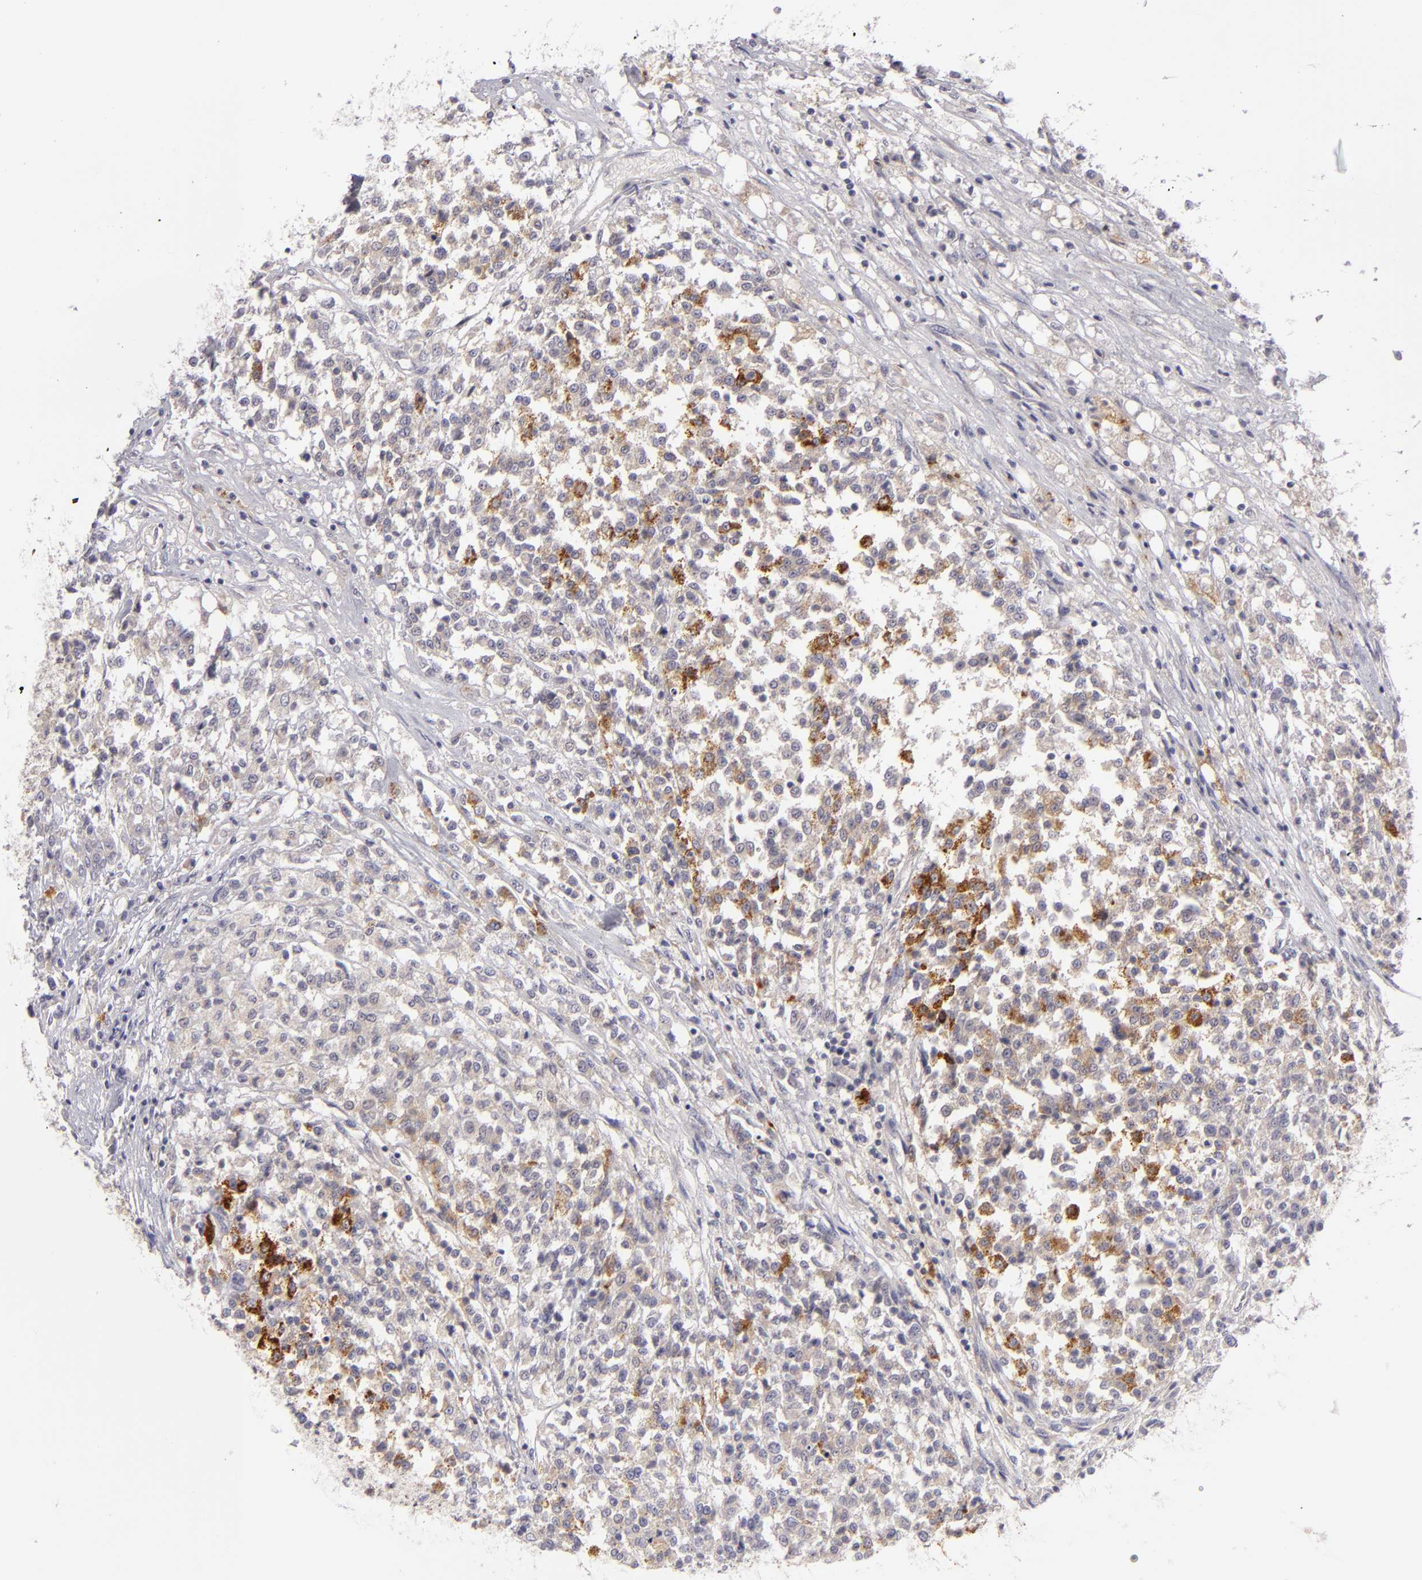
{"staining": {"intensity": "moderate", "quantity": "25%-75%", "location": "cytoplasmic/membranous"}, "tissue": "testis cancer", "cell_type": "Tumor cells", "image_type": "cancer", "snomed": [{"axis": "morphology", "description": "Seminoma, NOS"}, {"axis": "topography", "description": "Testis"}], "caption": "Immunohistochemistry (IHC) micrograph of neoplastic tissue: testis cancer stained using IHC exhibits medium levels of moderate protein expression localized specifically in the cytoplasmic/membranous of tumor cells, appearing as a cytoplasmic/membranous brown color.", "gene": "CD83", "patient": {"sex": "male", "age": 59}}